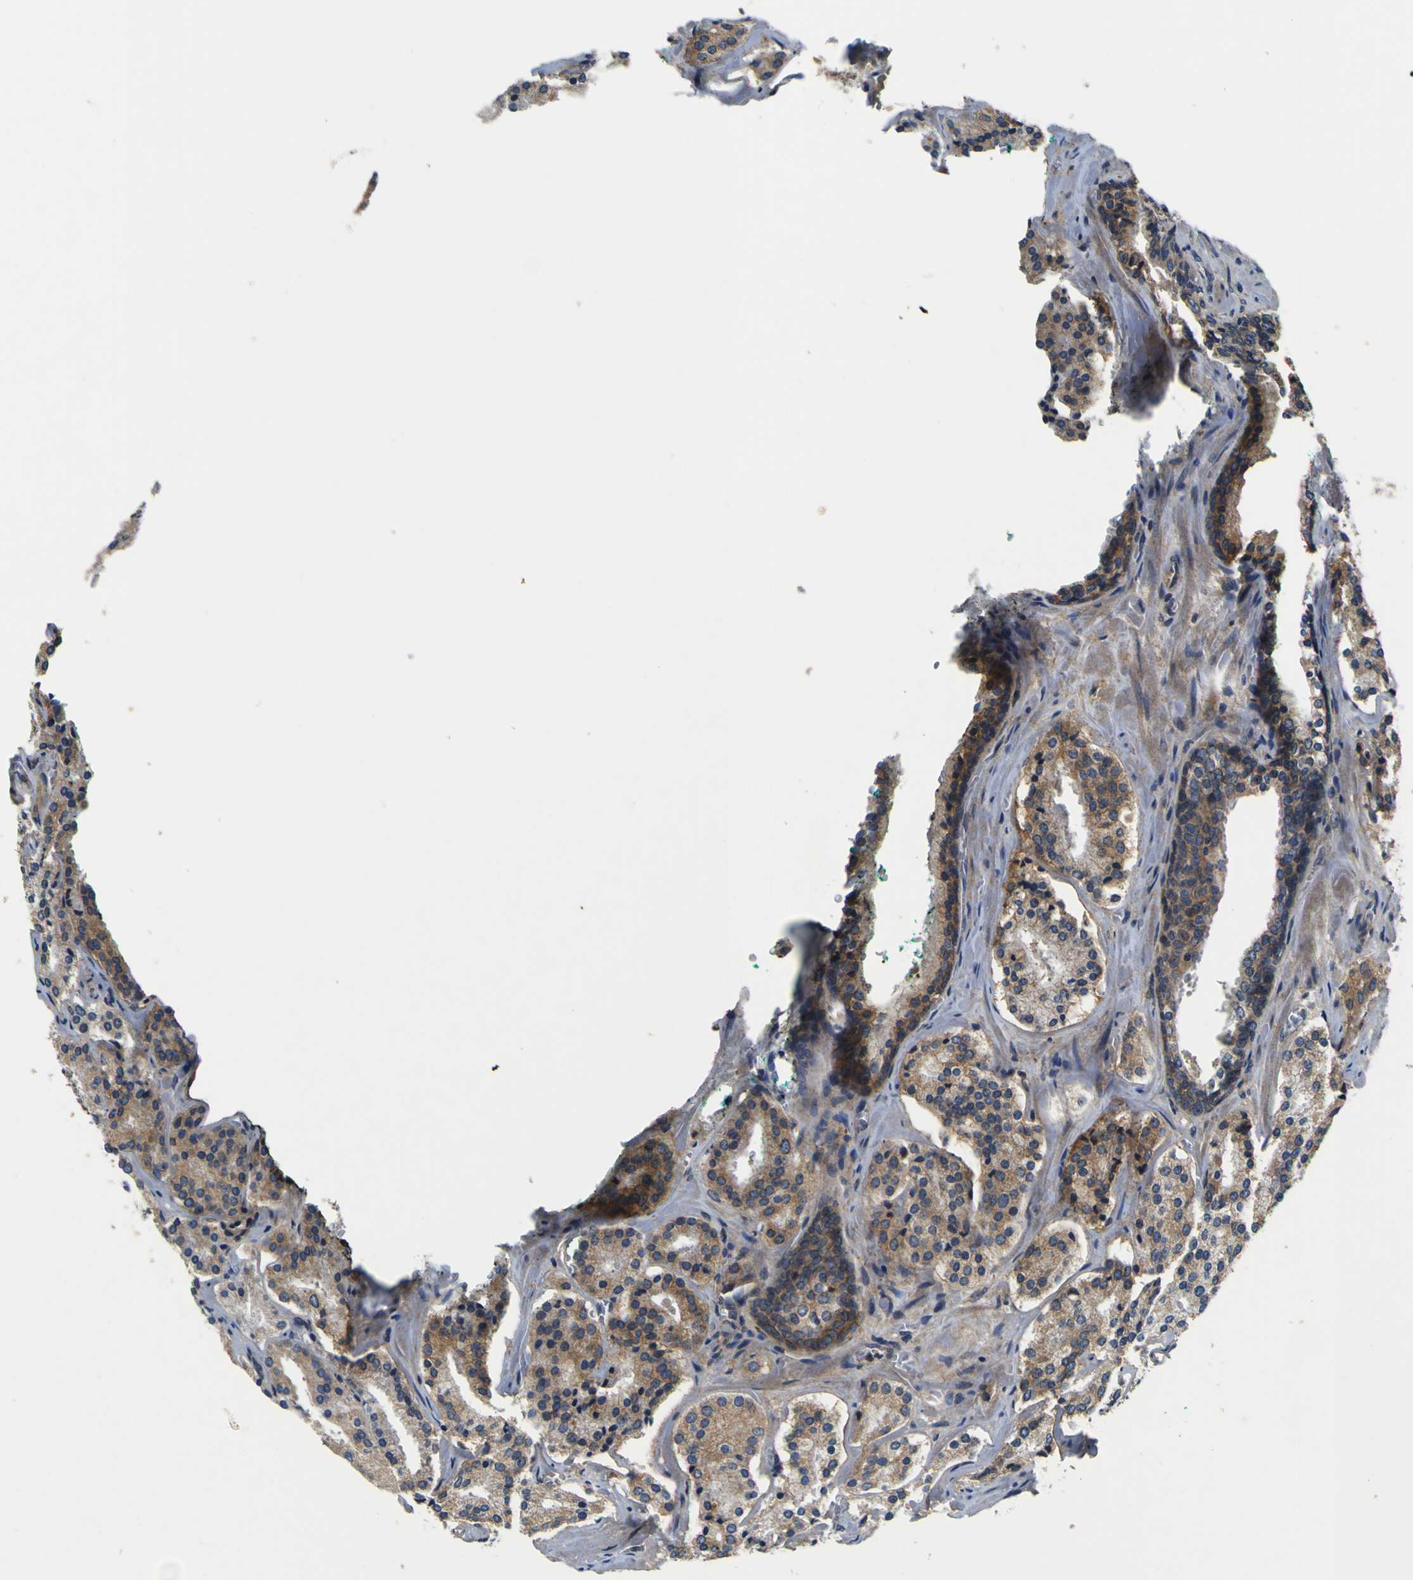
{"staining": {"intensity": "moderate", "quantity": ">75%", "location": "cytoplasmic/membranous"}, "tissue": "prostate cancer", "cell_type": "Tumor cells", "image_type": "cancer", "snomed": [{"axis": "morphology", "description": "Adenocarcinoma, High grade"}, {"axis": "topography", "description": "Prostate"}], "caption": "Prostate high-grade adenocarcinoma was stained to show a protein in brown. There is medium levels of moderate cytoplasmic/membranous positivity in about >75% of tumor cells.", "gene": "EPHB4", "patient": {"sex": "male", "age": 60}}